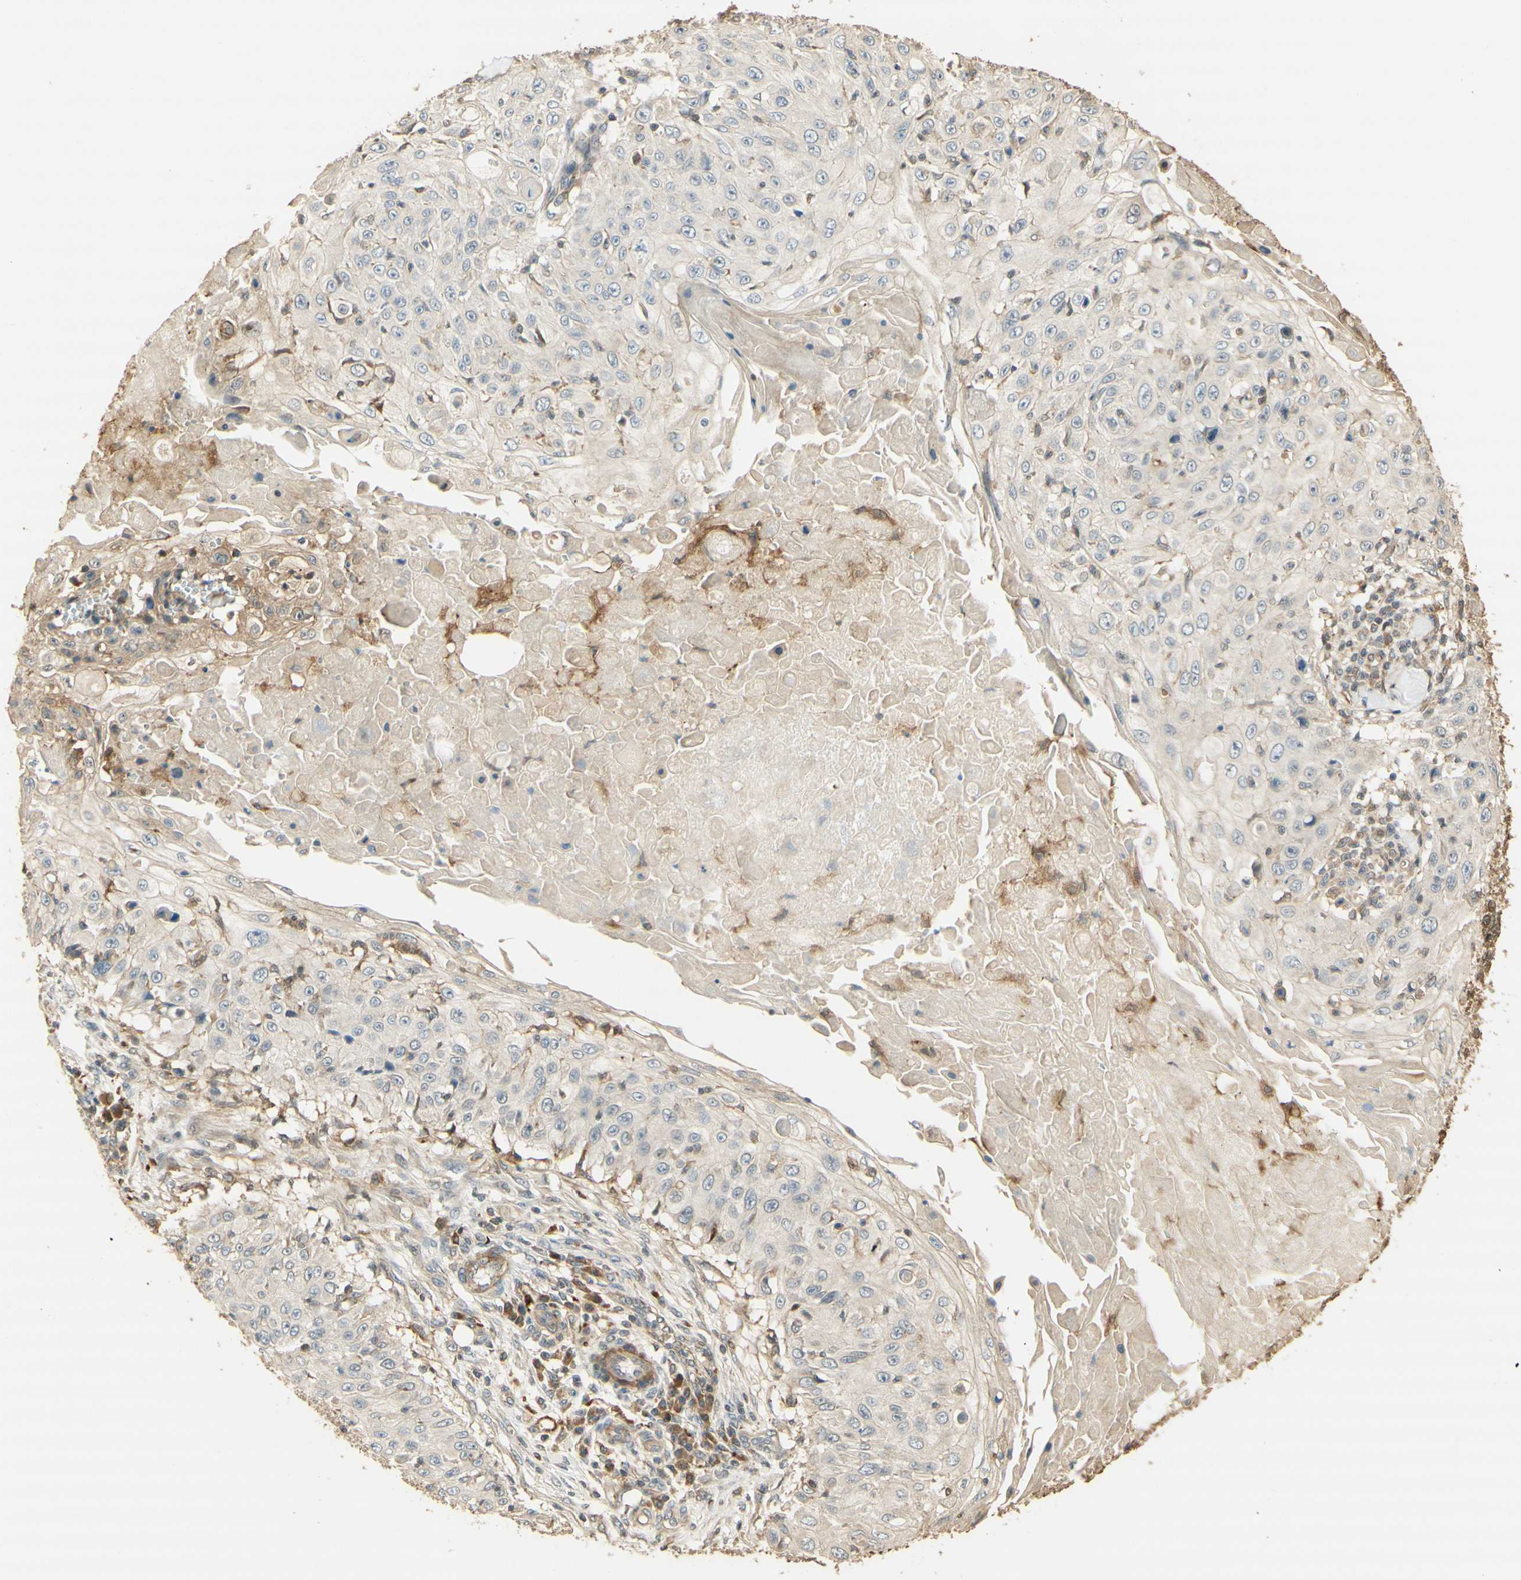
{"staining": {"intensity": "weak", "quantity": "<25%", "location": "cytoplasmic/membranous"}, "tissue": "skin cancer", "cell_type": "Tumor cells", "image_type": "cancer", "snomed": [{"axis": "morphology", "description": "Squamous cell carcinoma, NOS"}, {"axis": "topography", "description": "Skin"}], "caption": "A high-resolution histopathology image shows IHC staining of skin cancer, which exhibits no significant positivity in tumor cells.", "gene": "AGER", "patient": {"sex": "male", "age": 86}}